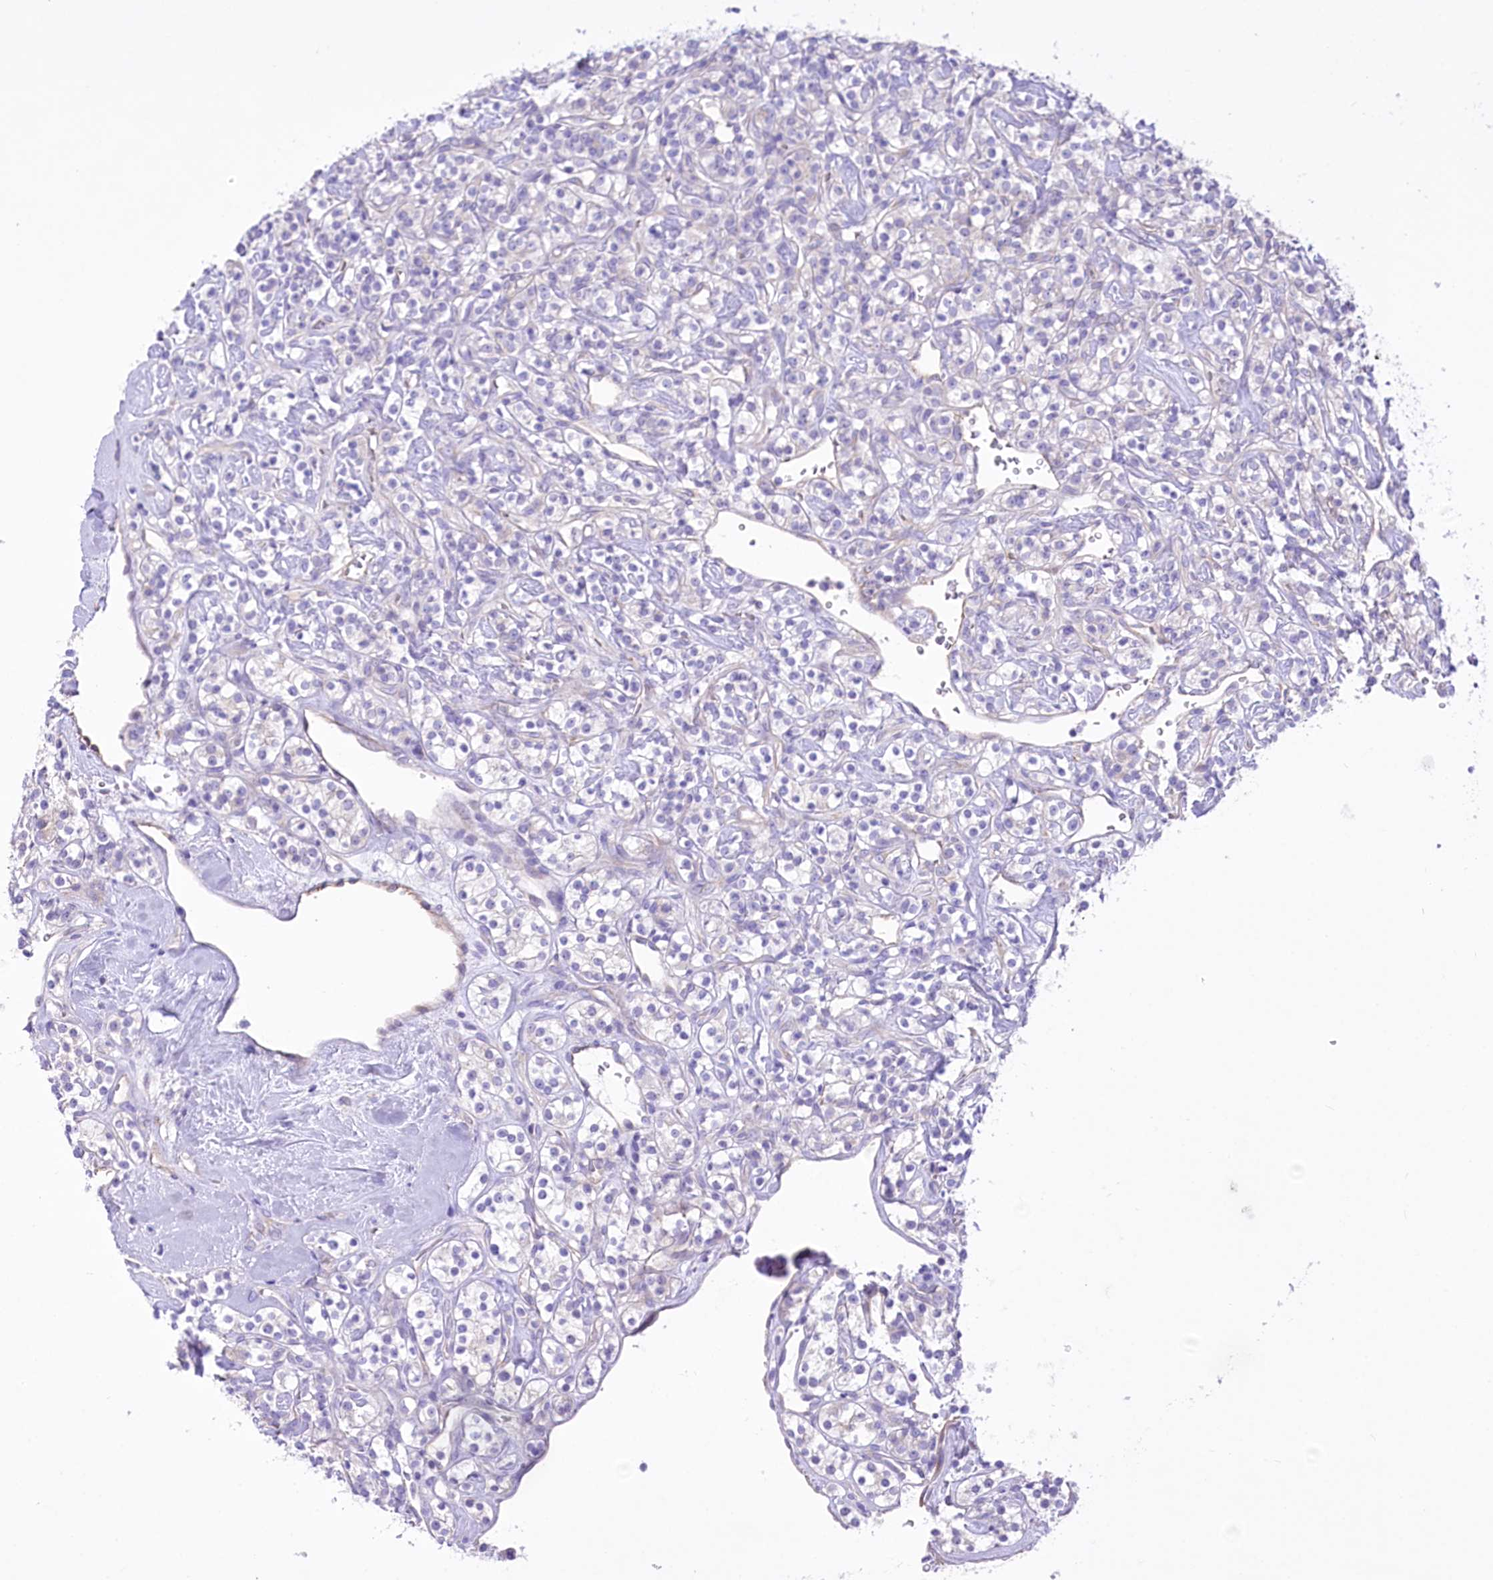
{"staining": {"intensity": "negative", "quantity": "none", "location": "none"}, "tissue": "renal cancer", "cell_type": "Tumor cells", "image_type": "cancer", "snomed": [{"axis": "morphology", "description": "Adenocarcinoma, NOS"}, {"axis": "topography", "description": "Kidney"}], "caption": "Renal cancer was stained to show a protein in brown. There is no significant positivity in tumor cells. (DAB (3,3'-diaminobenzidine) immunohistochemistry (IHC) visualized using brightfield microscopy, high magnification).", "gene": "LRRC34", "patient": {"sex": "male", "age": 77}}